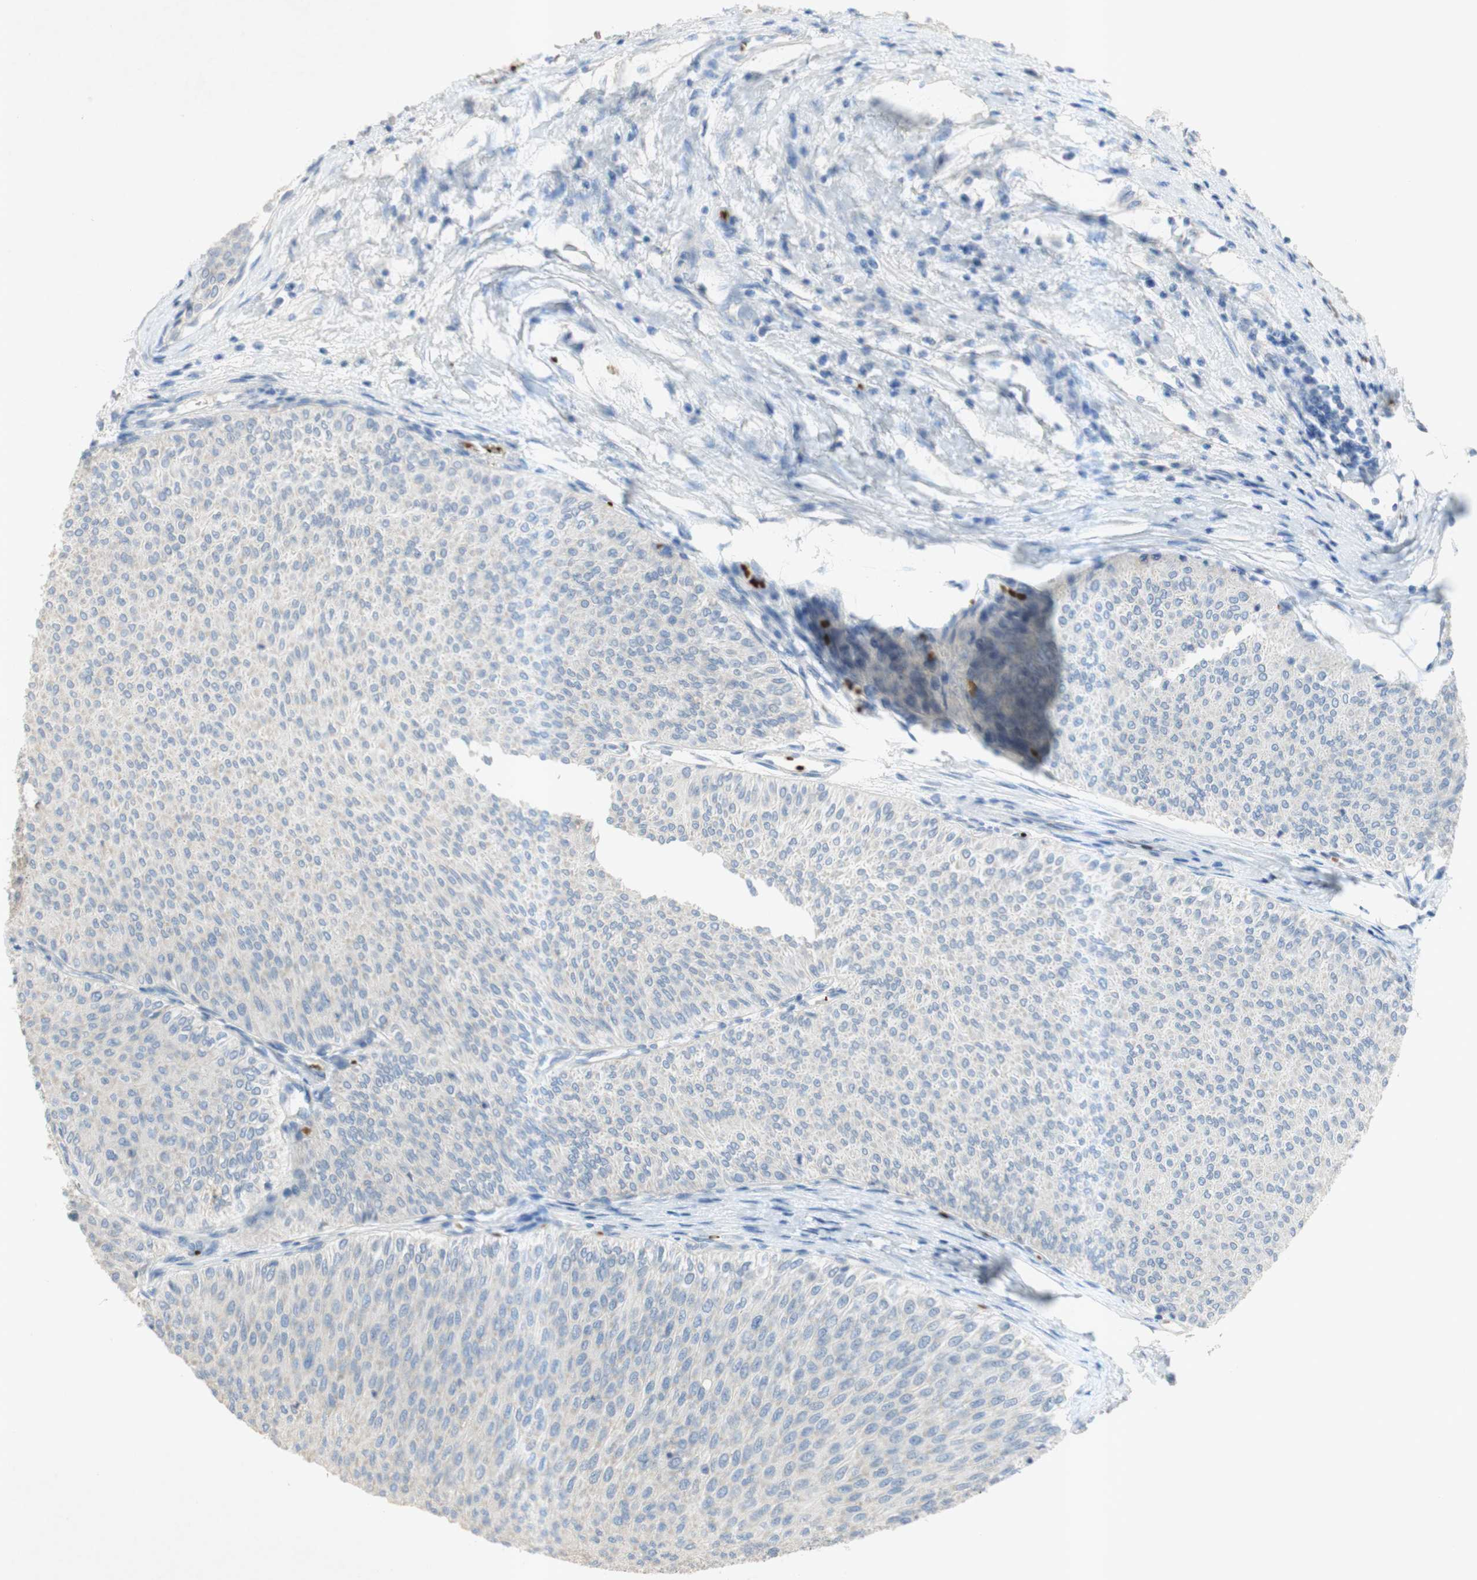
{"staining": {"intensity": "negative", "quantity": "none", "location": "none"}, "tissue": "urothelial cancer", "cell_type": "Tumor cells", "image_type": "cancer", "snomed": [{"axis": "morphology", "description": "Urothelial carcinoma, Low grade"}, {"axis": "topography", "description": "Urinary bladder"}], "caption": "Low-grade urothelial carcinoma was stained to show a protein in brown. There is no significant expression in tumor cells.", "gene": "EPO", "patient": {"sex": "male", "age": 78}}